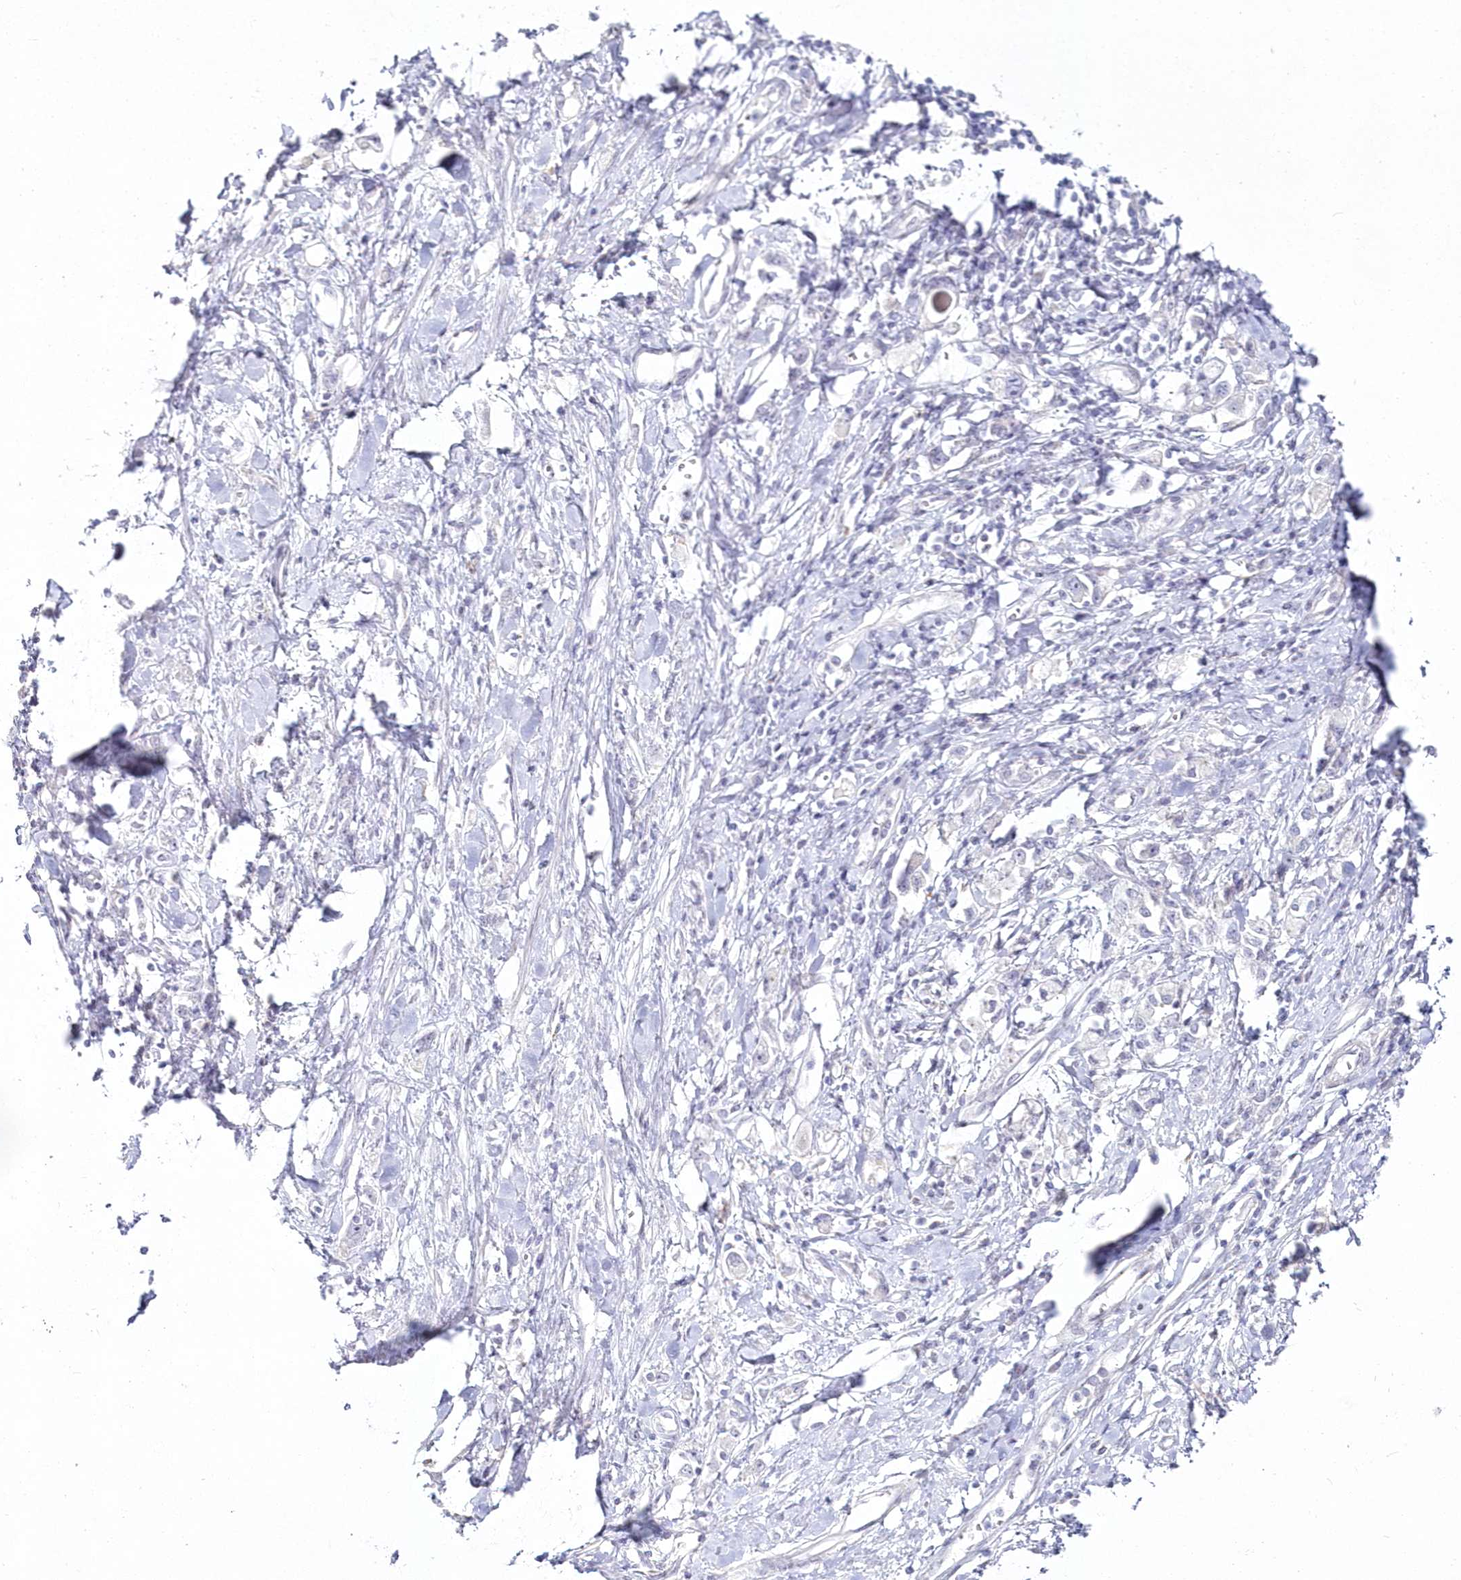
{"staining": {"intensity": "negative", "quantity": "none", "location": "none"}, "tissue": "stomach cancer", "cell_type": "Tumor cells", "image_type": "cancer", "snomed": [{"axis": "morphology", "description": "Adenocarcinoma, NOS"}, {"axis": "topography", "description": "Stomach"}], "caption": "The histopathology image reveals no staining of tumor cells in stomach cancer (adenocarcinoma).", "gene": "HYCC2", "patient": {"sex": "female", "age": 76}}